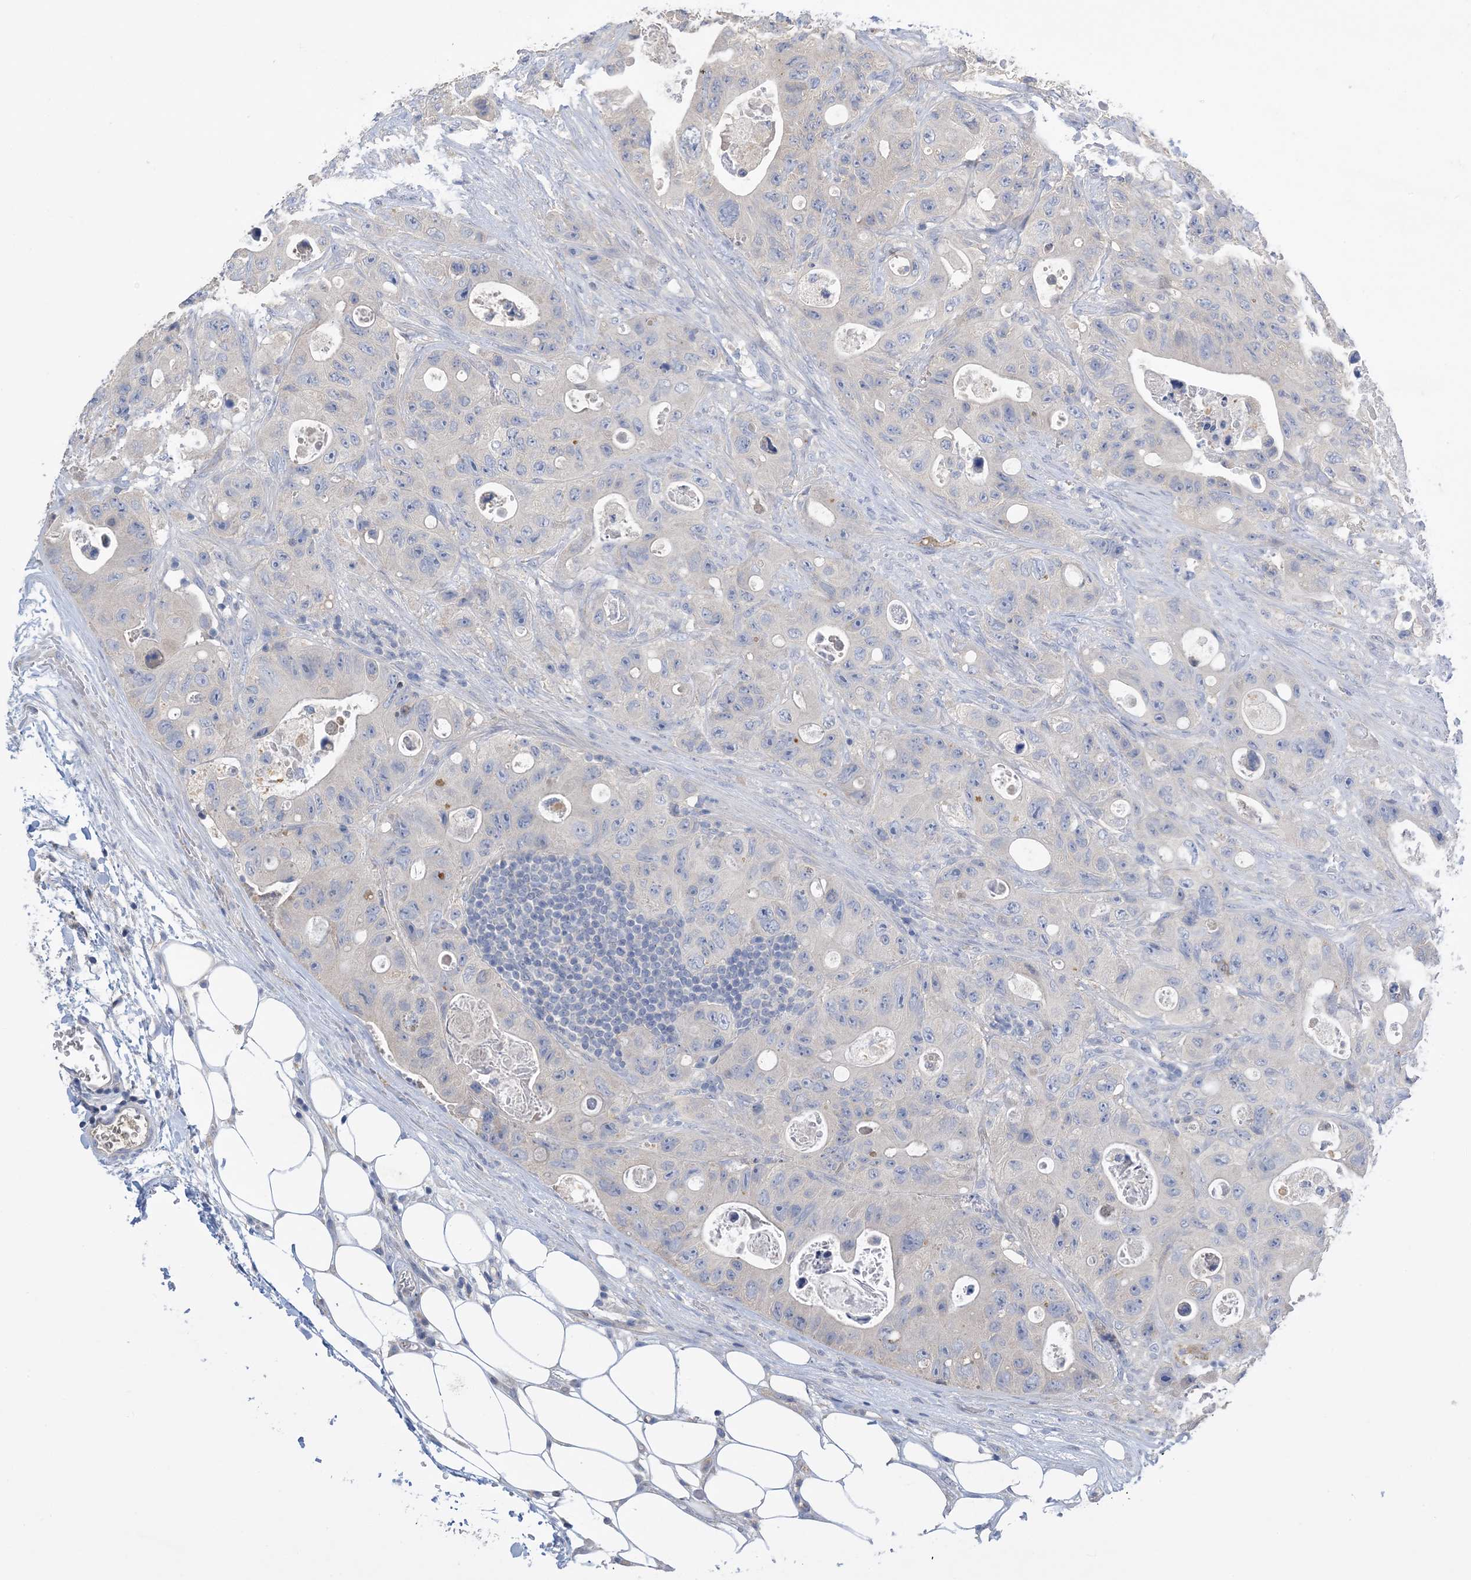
{"staining": {"intensity": "negative", "quantity": "none", "location": "none"}, "tissue": "colorectal cancer", "cell_type": "Tumor cells", "image_type": "cancer", "snomed": [{"axis": "morphology", "description": "Adenocarcinoma, NOS"}, {"axis": "topography", "description": "Colon"}], "caption": "This is an IHC micrograph of colorectal adenocarcinoma. There is no expression in tumor cells.", "gene": "KPRP", "patient": {"sex": "female", "age": 46}}